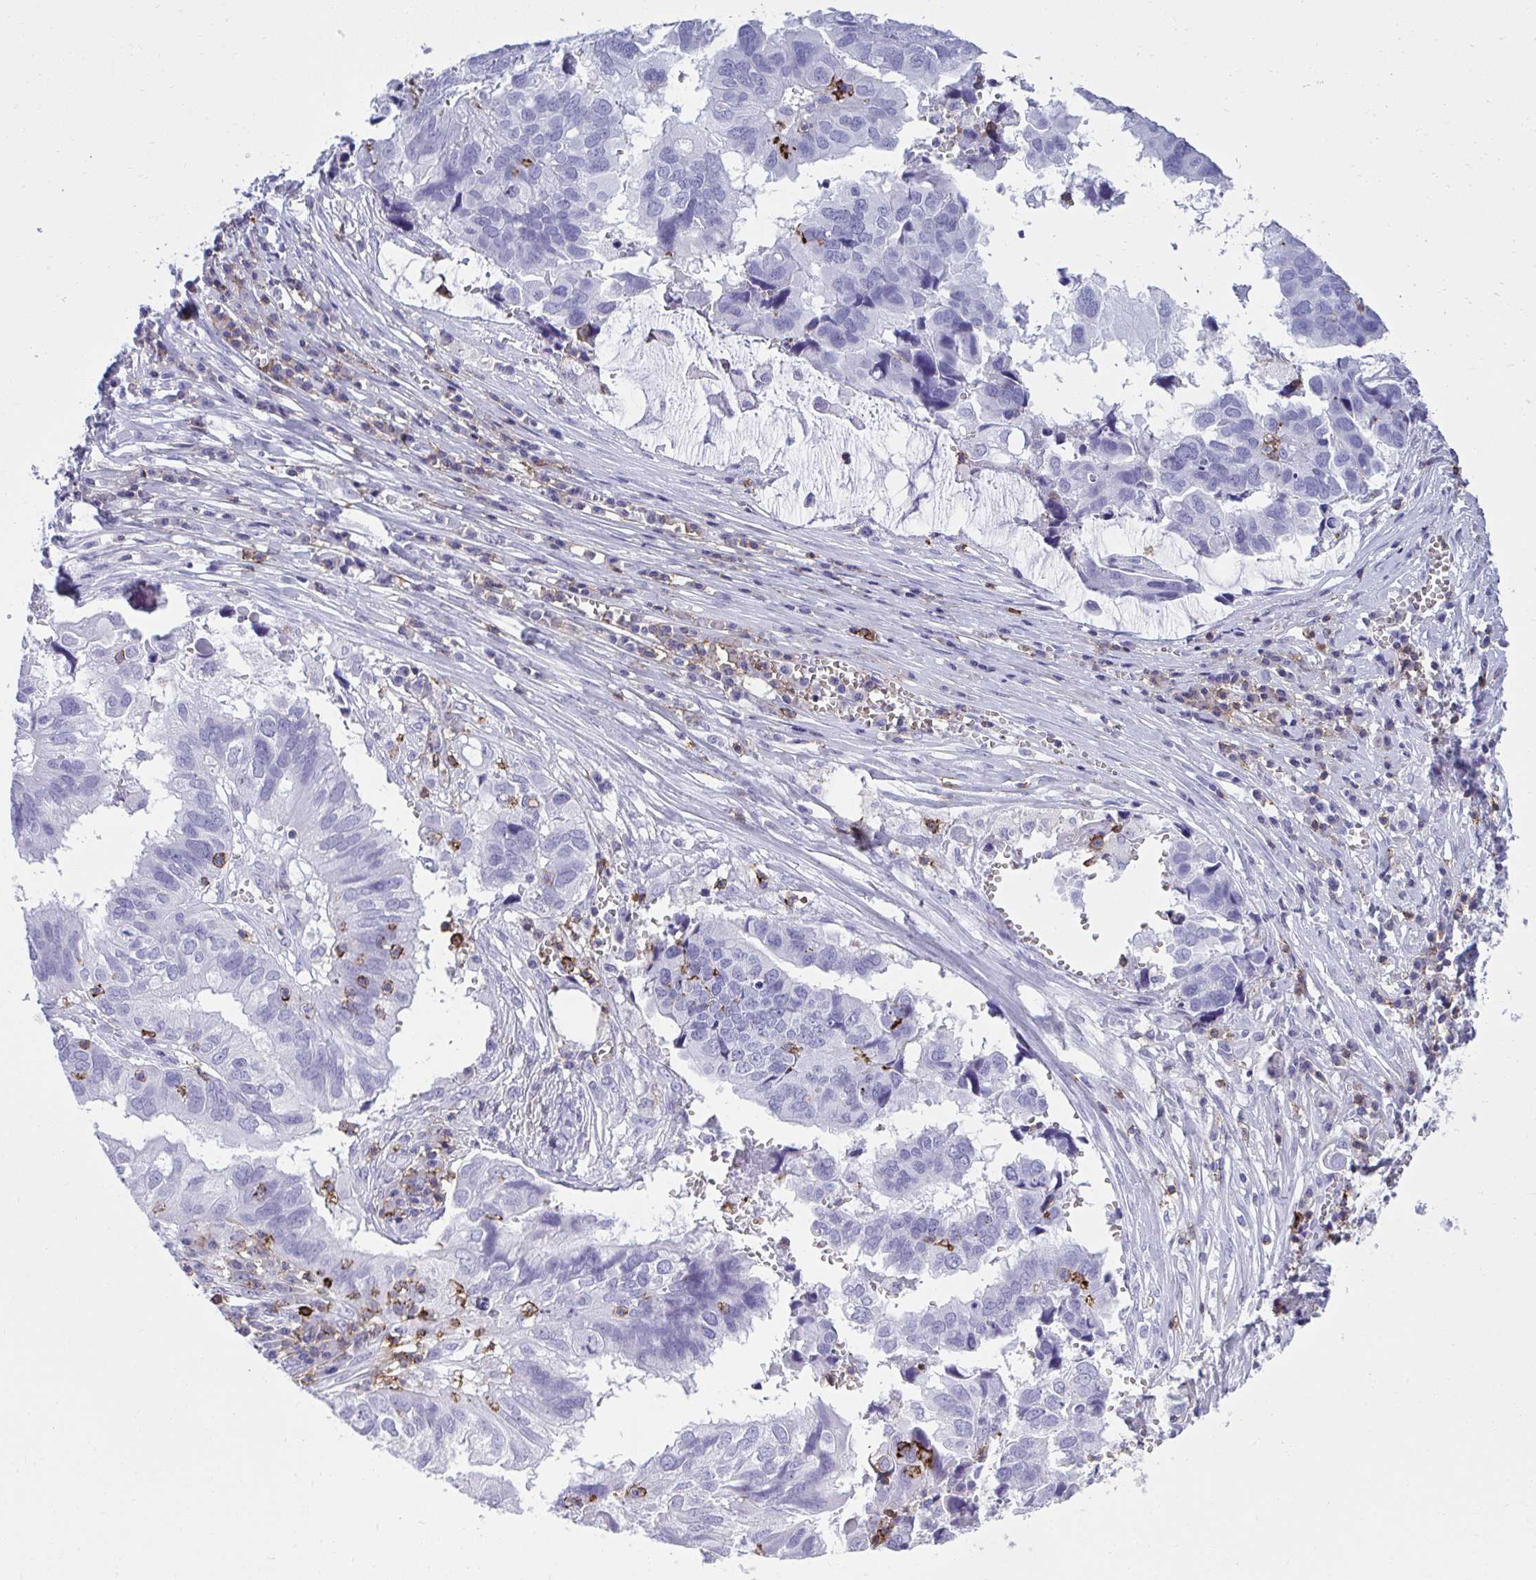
{"staining": {"intensity": "negative", "quantity": "none", "location": "none"}, "tissue": "ovarian cancer", "cell_type": "Tumor cells", "image_type": "cancer", "snomed": [{"axis": "morphology", "description": "Cystadenocarcinoma, serous, NOS"}, {"axis": "topography", "description": "Ovary"}], "caption": "IHC of serous cystadenocarcinoma (ovarian) displays no expression in tumor cells.", "gene": "SPN", "patient": {"sex": "female", "age": 79}}